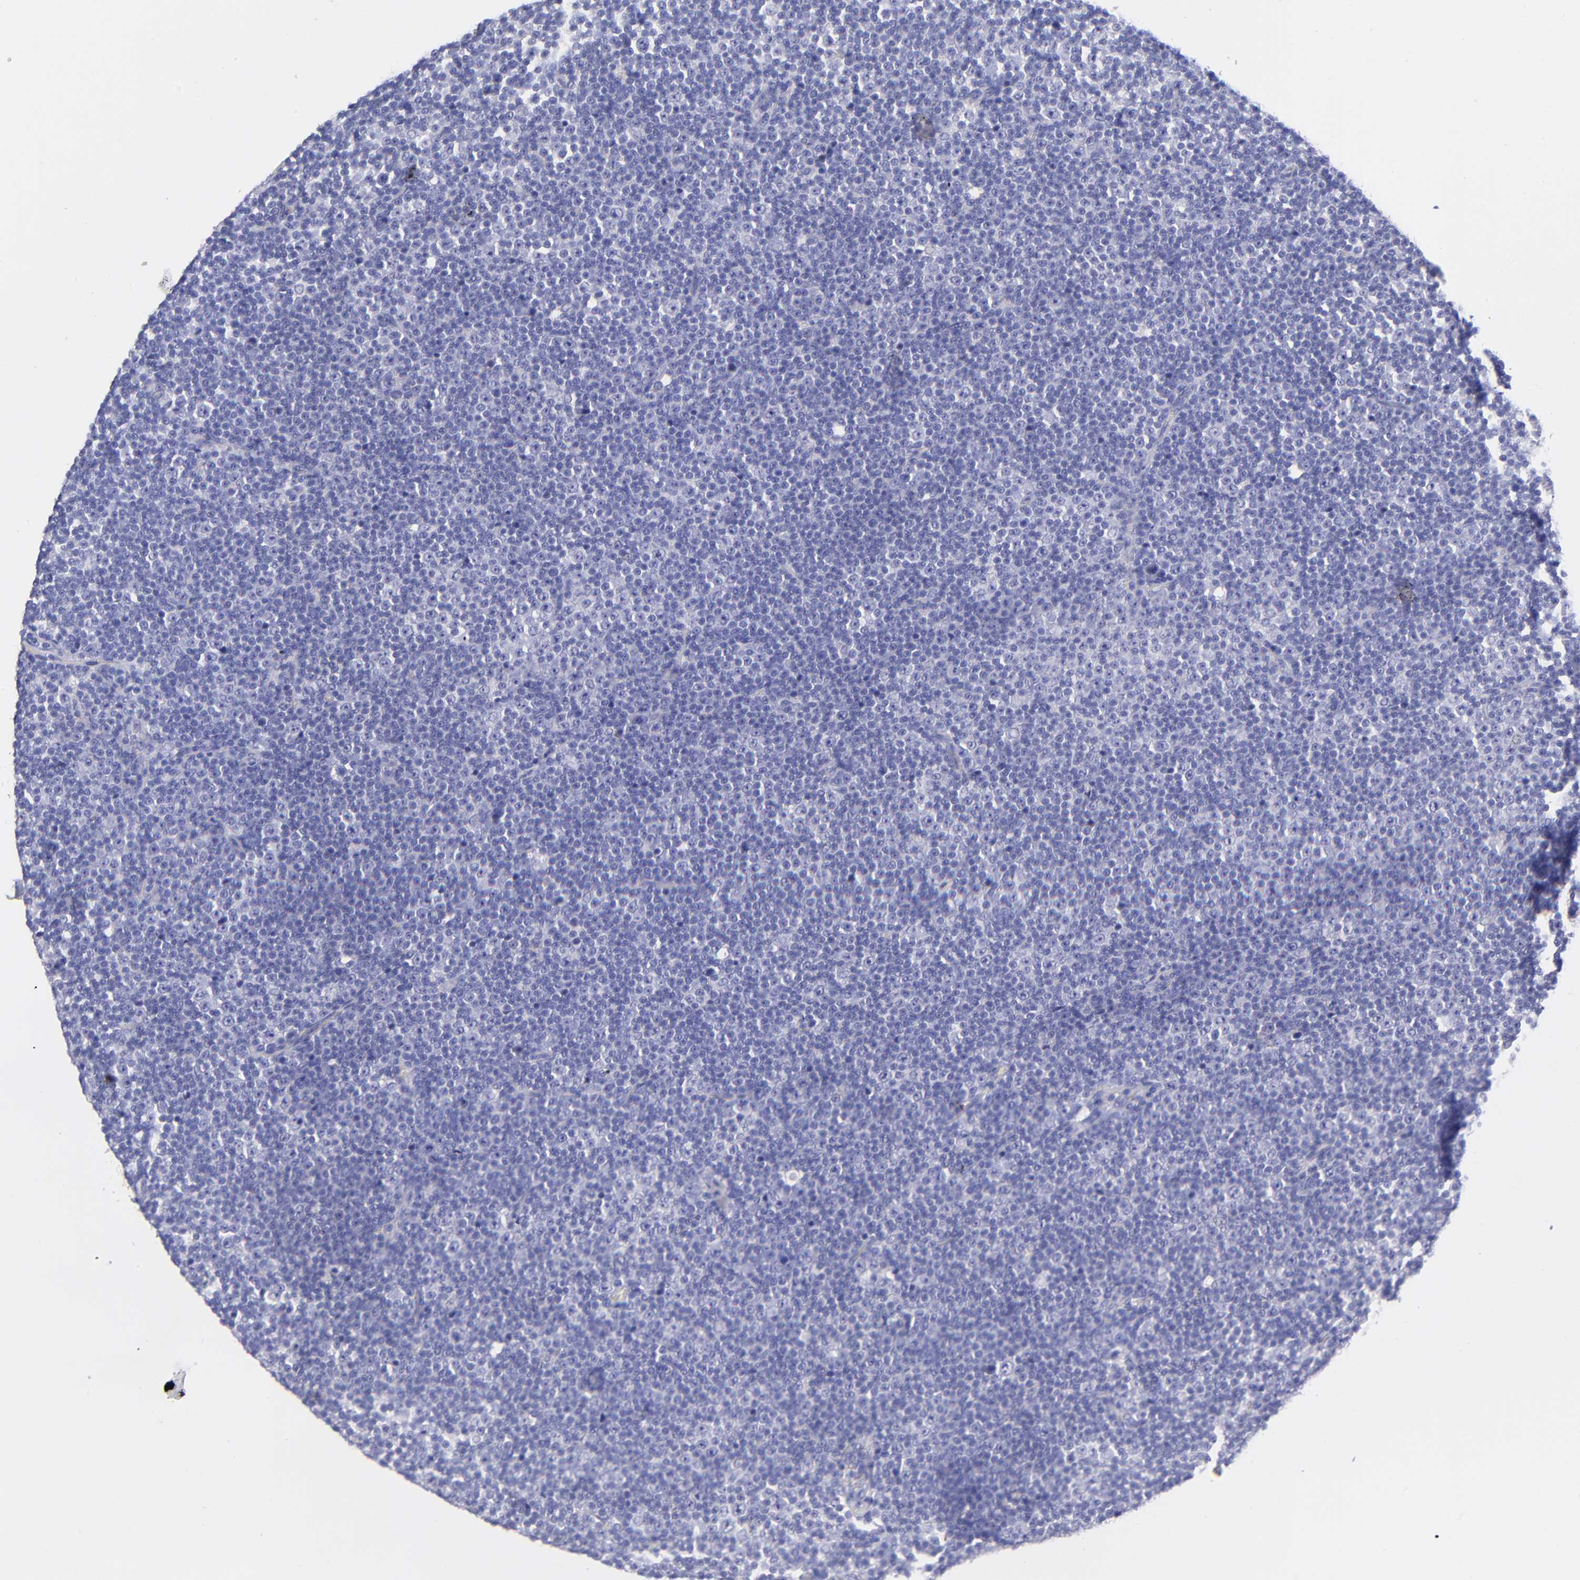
{"staining": {"intensity": "negative", "quantity": "none", "location": "none"}, "tissue": "lymphoma", "cell_type": "Tumor cells", "image_type": "cancer", "snomed": [{"axis": "morphology", "description": "Malignant lymphoma, non-Hodgkin's type, Low grade"}, {"axis": "topography", "description": "Lymph node"}], "caption": "Photomicrograph shows no protein positivity in tumor cells of low-grade malignant lymphoma, non-Hodgkin's type tissue.", "gene": "RAB3B", "patient": {"sex": "female", "age": 67}}